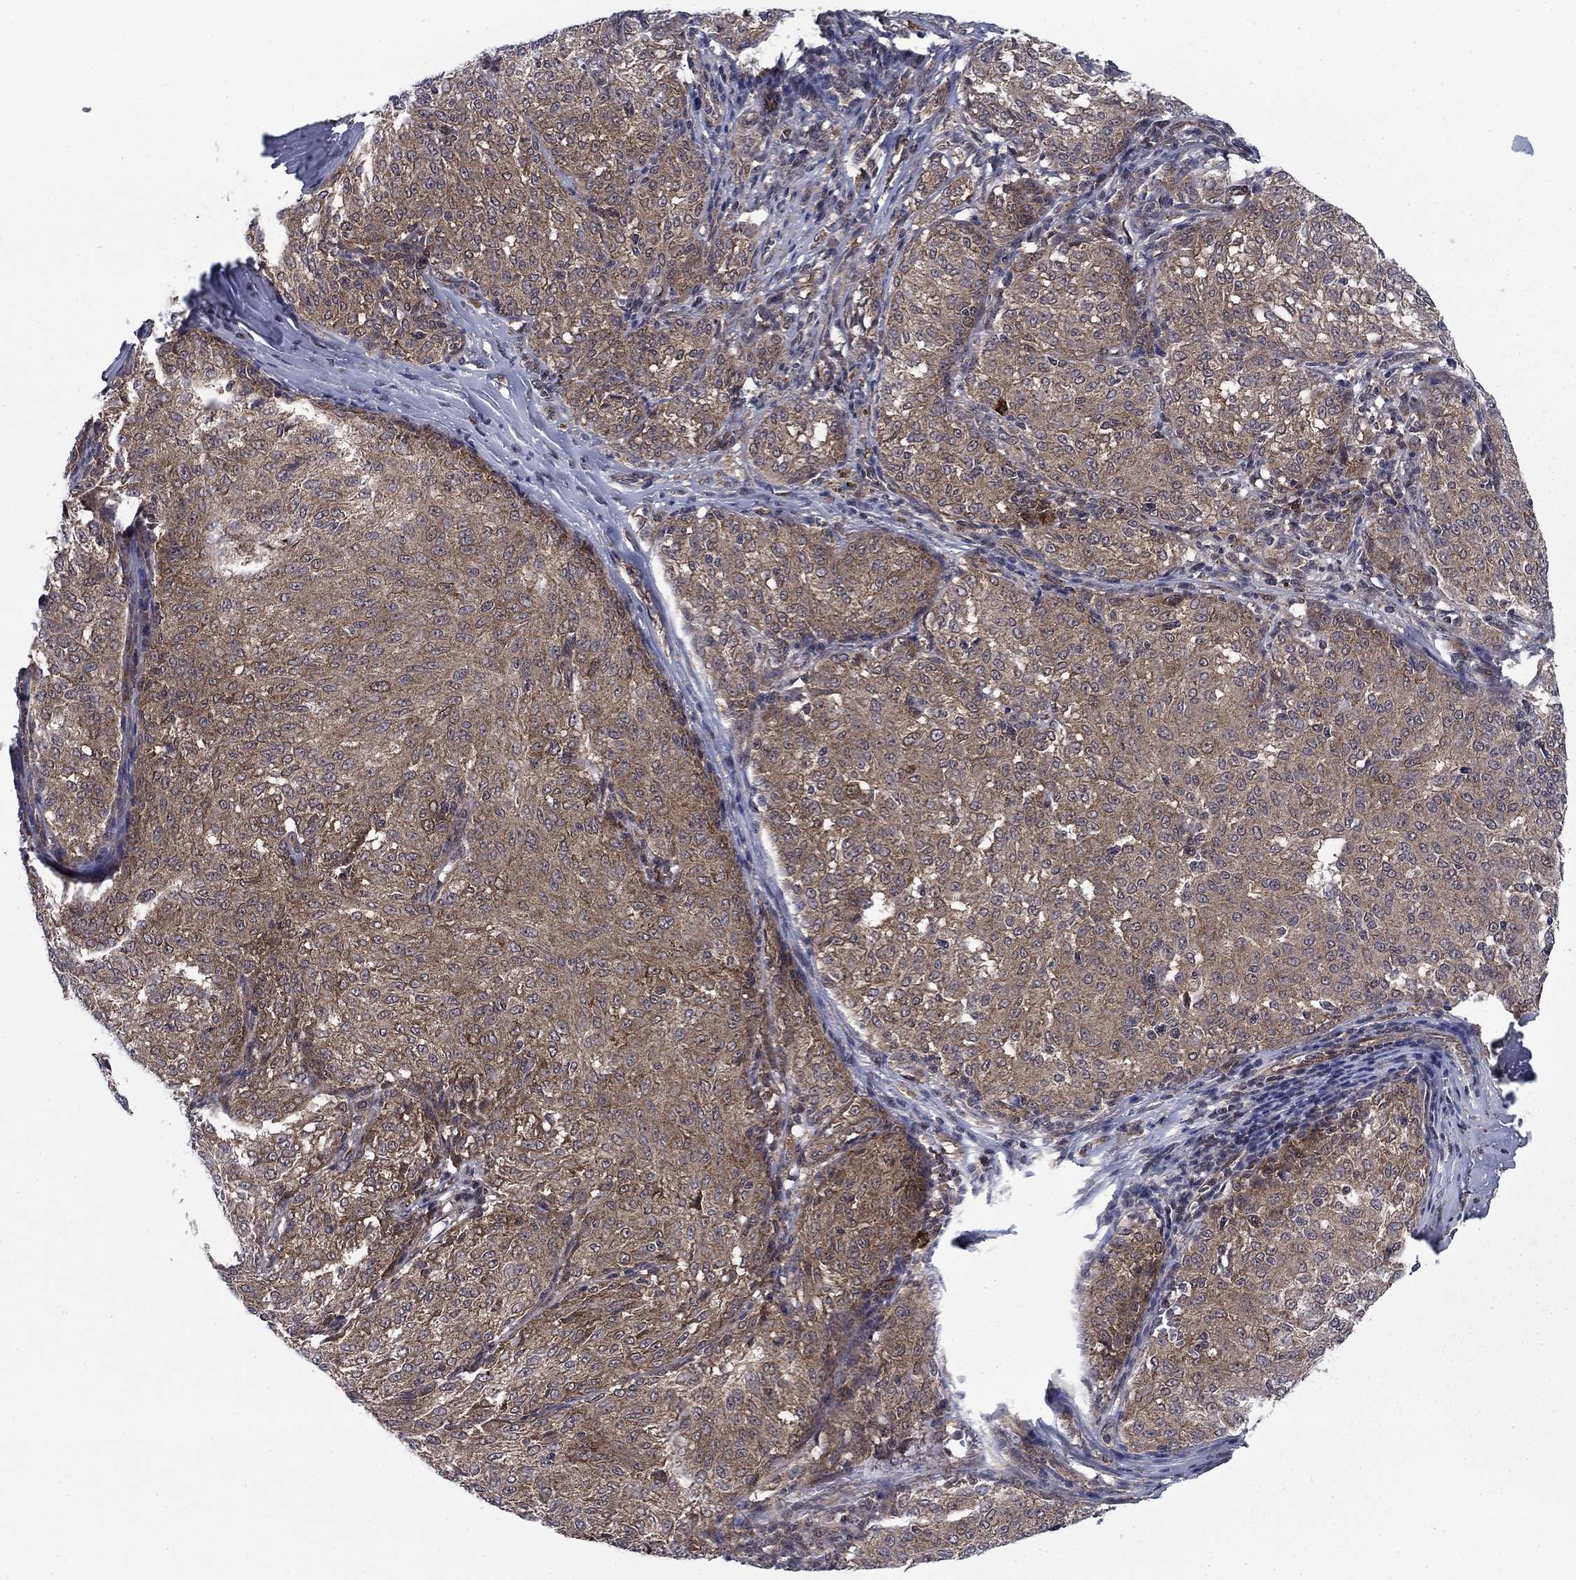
{"staining": {"intensity": "weak", "quantity": "25%-75%", "location": "cytoplasmic/membranous"}, "tissue": "melanoma", "cell_type": "Tumor cells", "image_type": "cancer", "snomed": [{"axis": "morphology", "description": "Malignant melanoma, NOS"}, {"axis": "topography", "description": "Skin"}], "caption": "Tumor cells display low levels of weak cytoplasmic/membranous staining in about 25%-75% of cells in human melanoma.", "gene": "DNAJA1", "patient": {"sex": "female", "age": 72}}